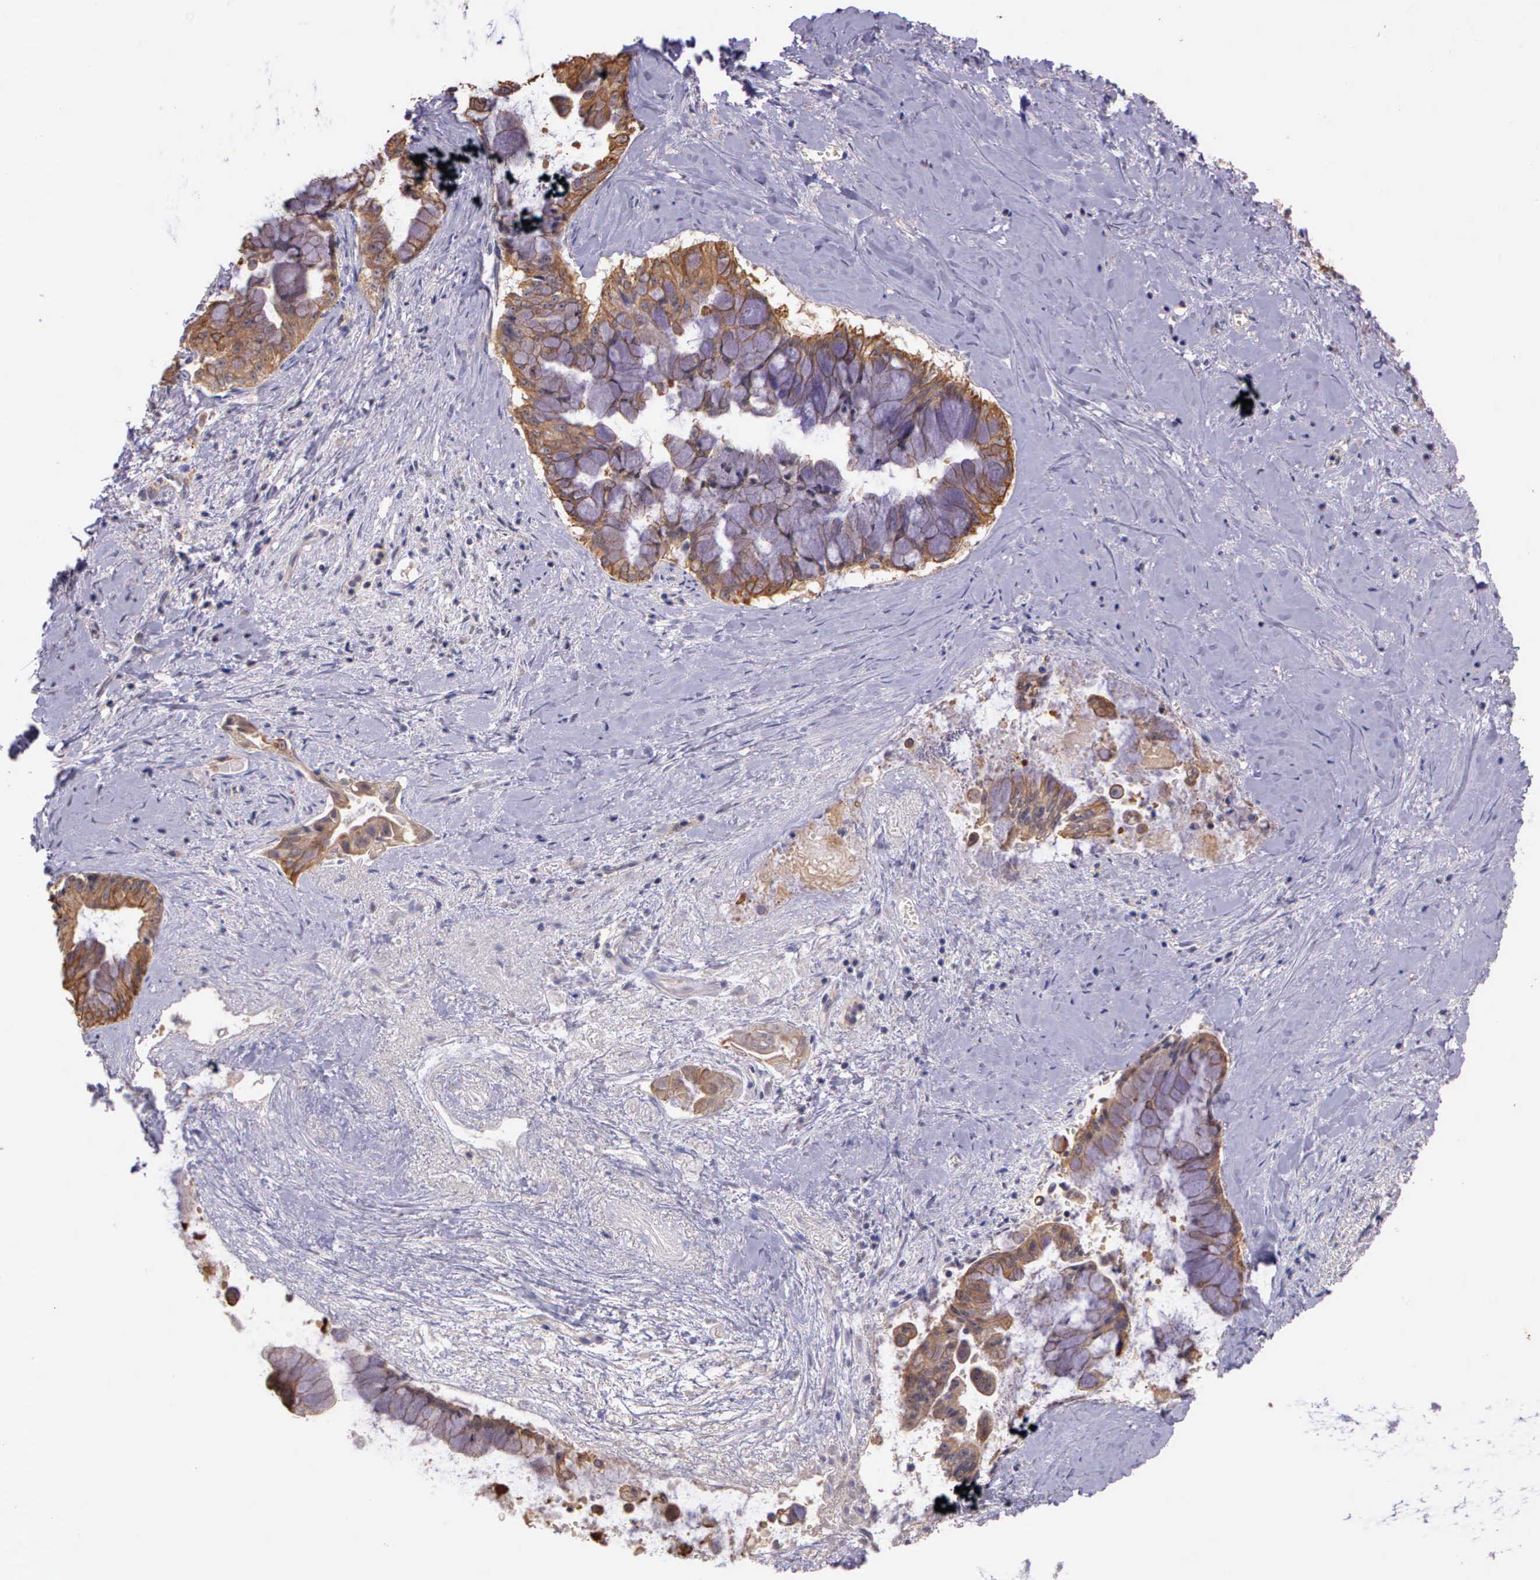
{"staining": {"intensity": "weak", "quantity": ">75%", "location": "cytoplasmic/membranous"}, "tissue": "pancreatic cancer", "cell_type": "Tumor cells", "image_type": "cancer", "snomed": [{"axis": "morphology", "description": "Adenocarcinoma, NOS"}, {"axis": "topography", "description": "Pancreas"}], "caption": "Immunohistochemistry (DAB (3,3'-diaminobenzidine)) staining of adenocarcinoma (pancreatic) exhibits weak cytoplasmic/membranous protein staining in approximately >75% of tumor cells. Using DAB (brown) and hematoxylin (blue) stains, captured at high magnification using brightfield microscopy.", "gene": "IGBP1", "patient": {"sex": "male", "age": 59}}